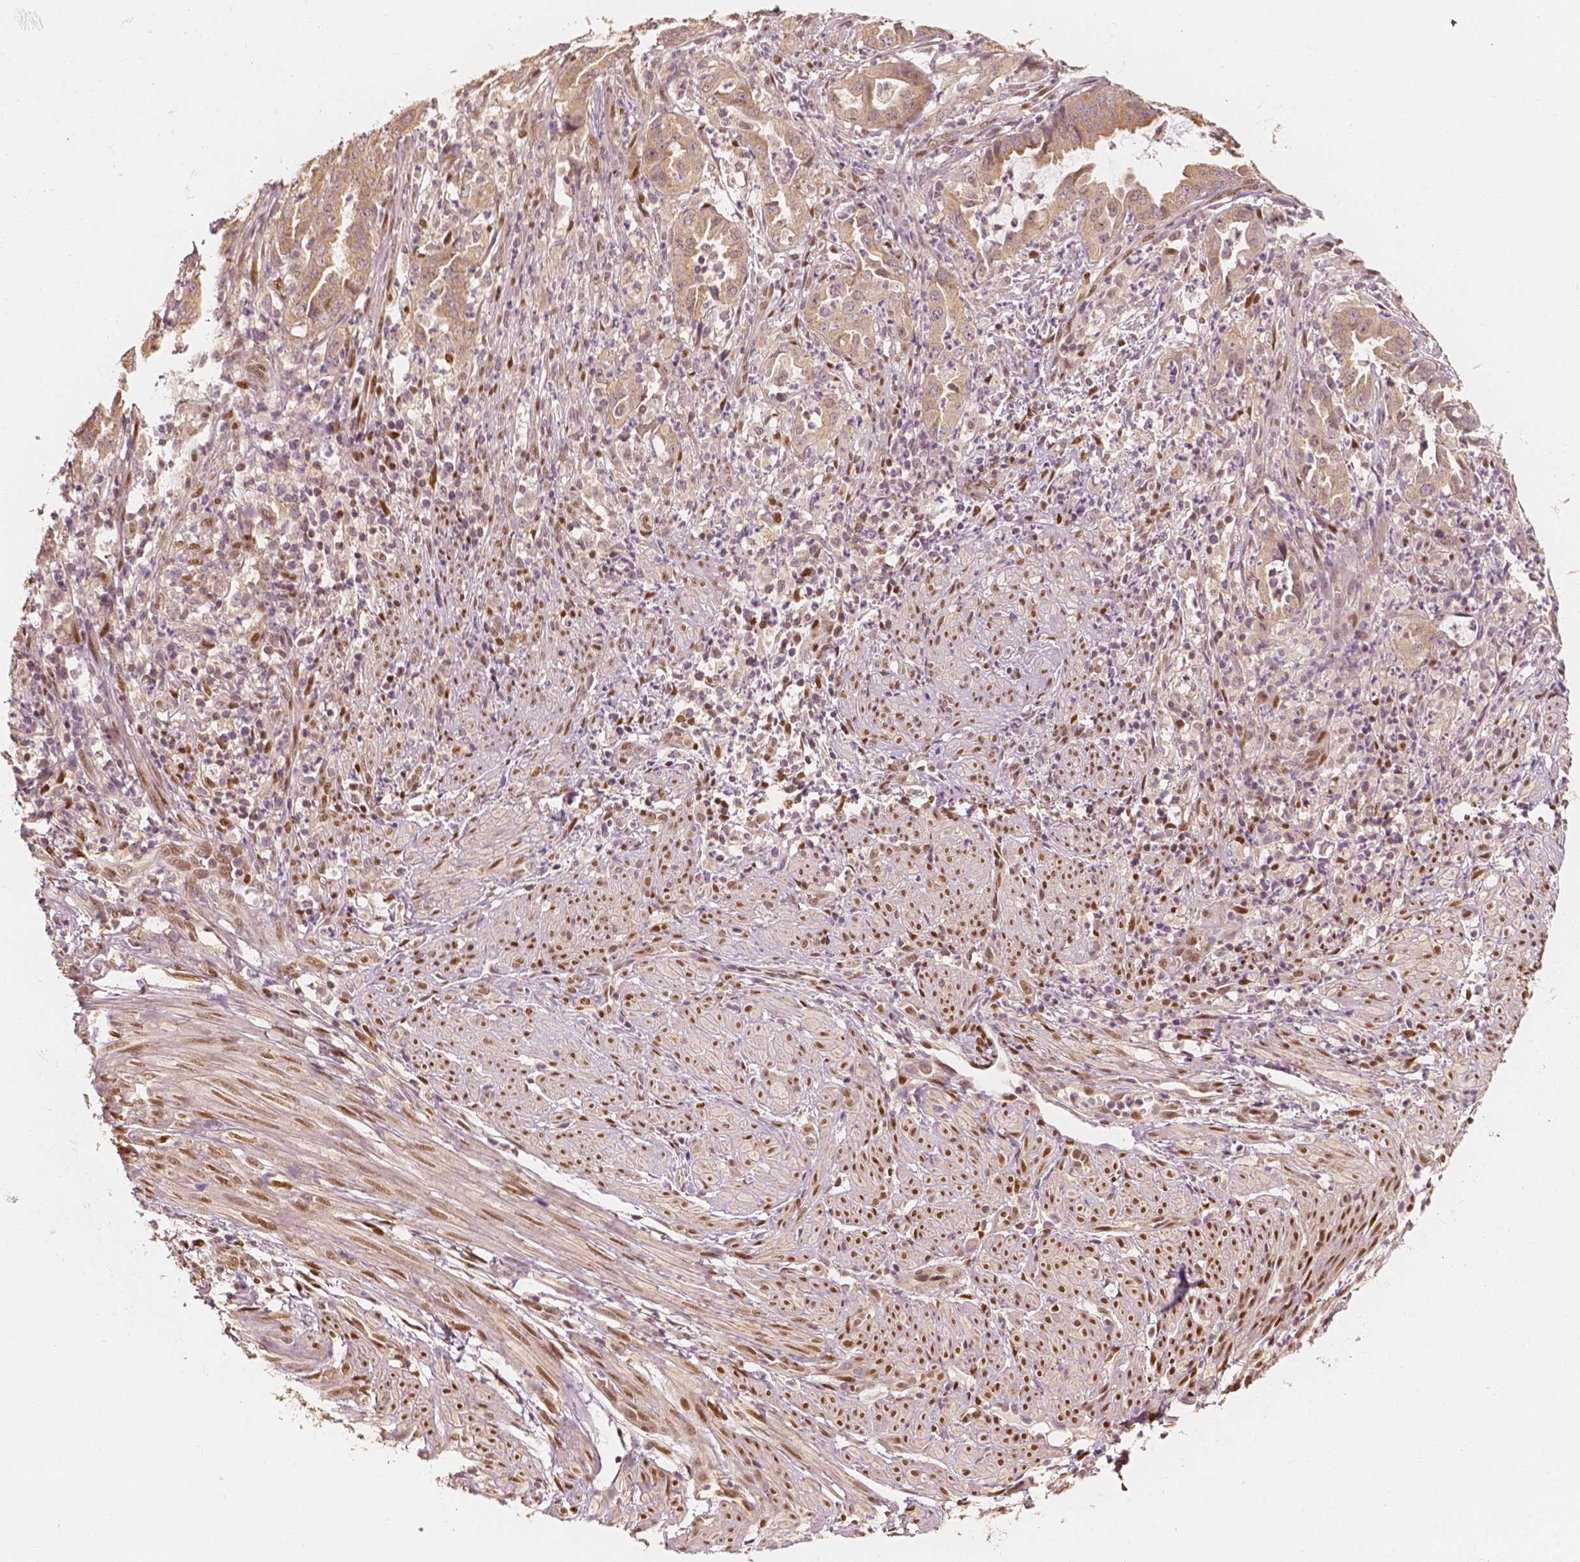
{"staining": {"intensity": "moderate", "quantity": ">75%", "location": "cytoplasmic/membranous"}, "tissue": "endometrial cancer", "cell_type": "Tumor cells", "image_type": "cancer", "snomed": [{"axis": "morphology", "description": "Adenocarcinoma, NOS"}, {"axis": "topography", "description": "Endometrium"}], "caption": "Moderate cytoplasmic/membranous protein positivity is seen in about >75% of tumor cells in adenocarcinoma (endometrial).", "gene": "TBC1D17", "patient": {"sex": "female", "age": 51}}